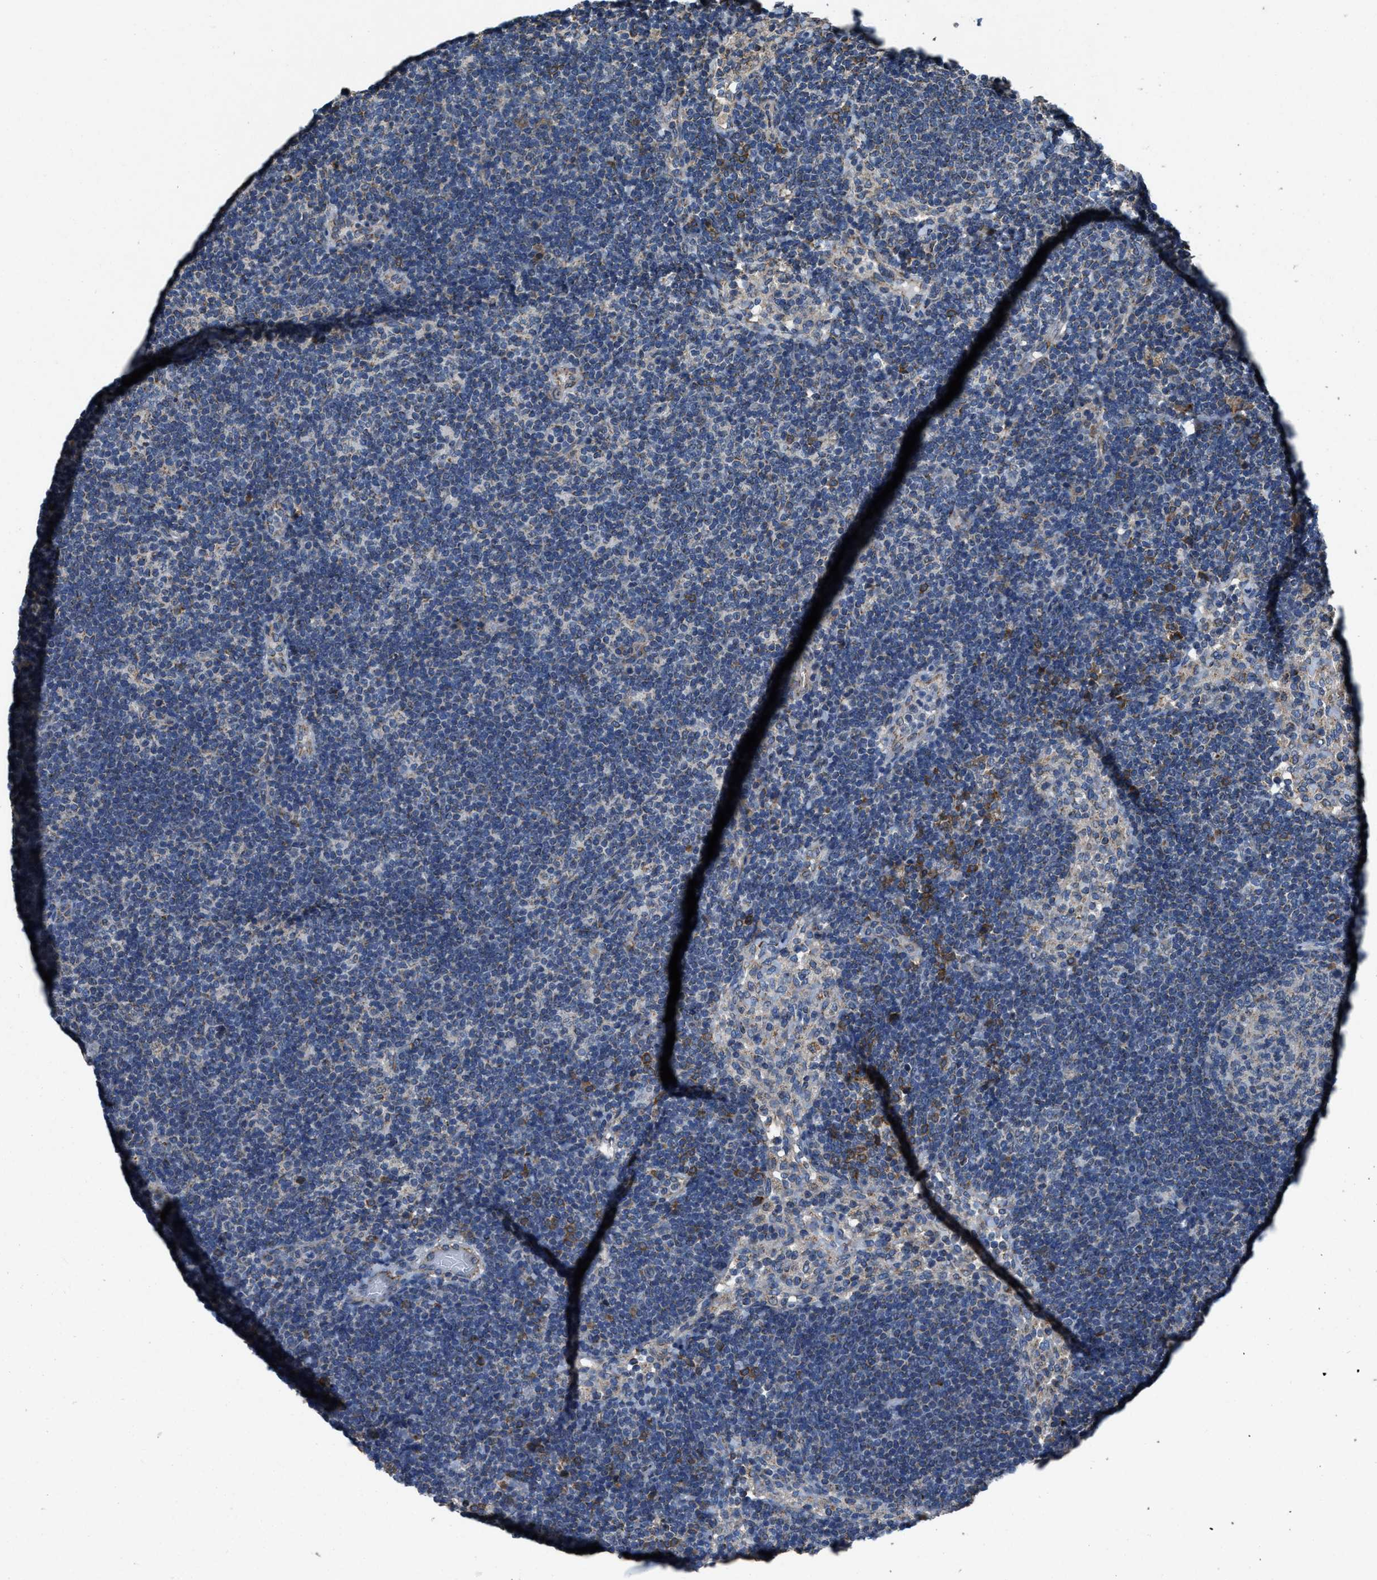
{"staining": {"intensity": "negative", "quantity": "none", "location": "none"}, "tissue": "lymph node", "cell_type": "Germinal center cells", "image_type": "normal", "snomed": [{"axis": "morphology", "description": "Normal tissue, NOS"}, {"axis": "morphology", "description": "Carcinoid, malignant, NOS"}, {"axis": "topography", "description": "Lymph node"}], "caption": "Photomicrograph shows no significant protein expression in germinal center cells of unremarkable lymph node. Brightfield microscopy of immunohistochemistry (IHC) stained with DAB (brown) and hematoxylin (blue), captured at high magnification.", "gene": "PDP1", "patient": {"sex": "male", "age": 47}}